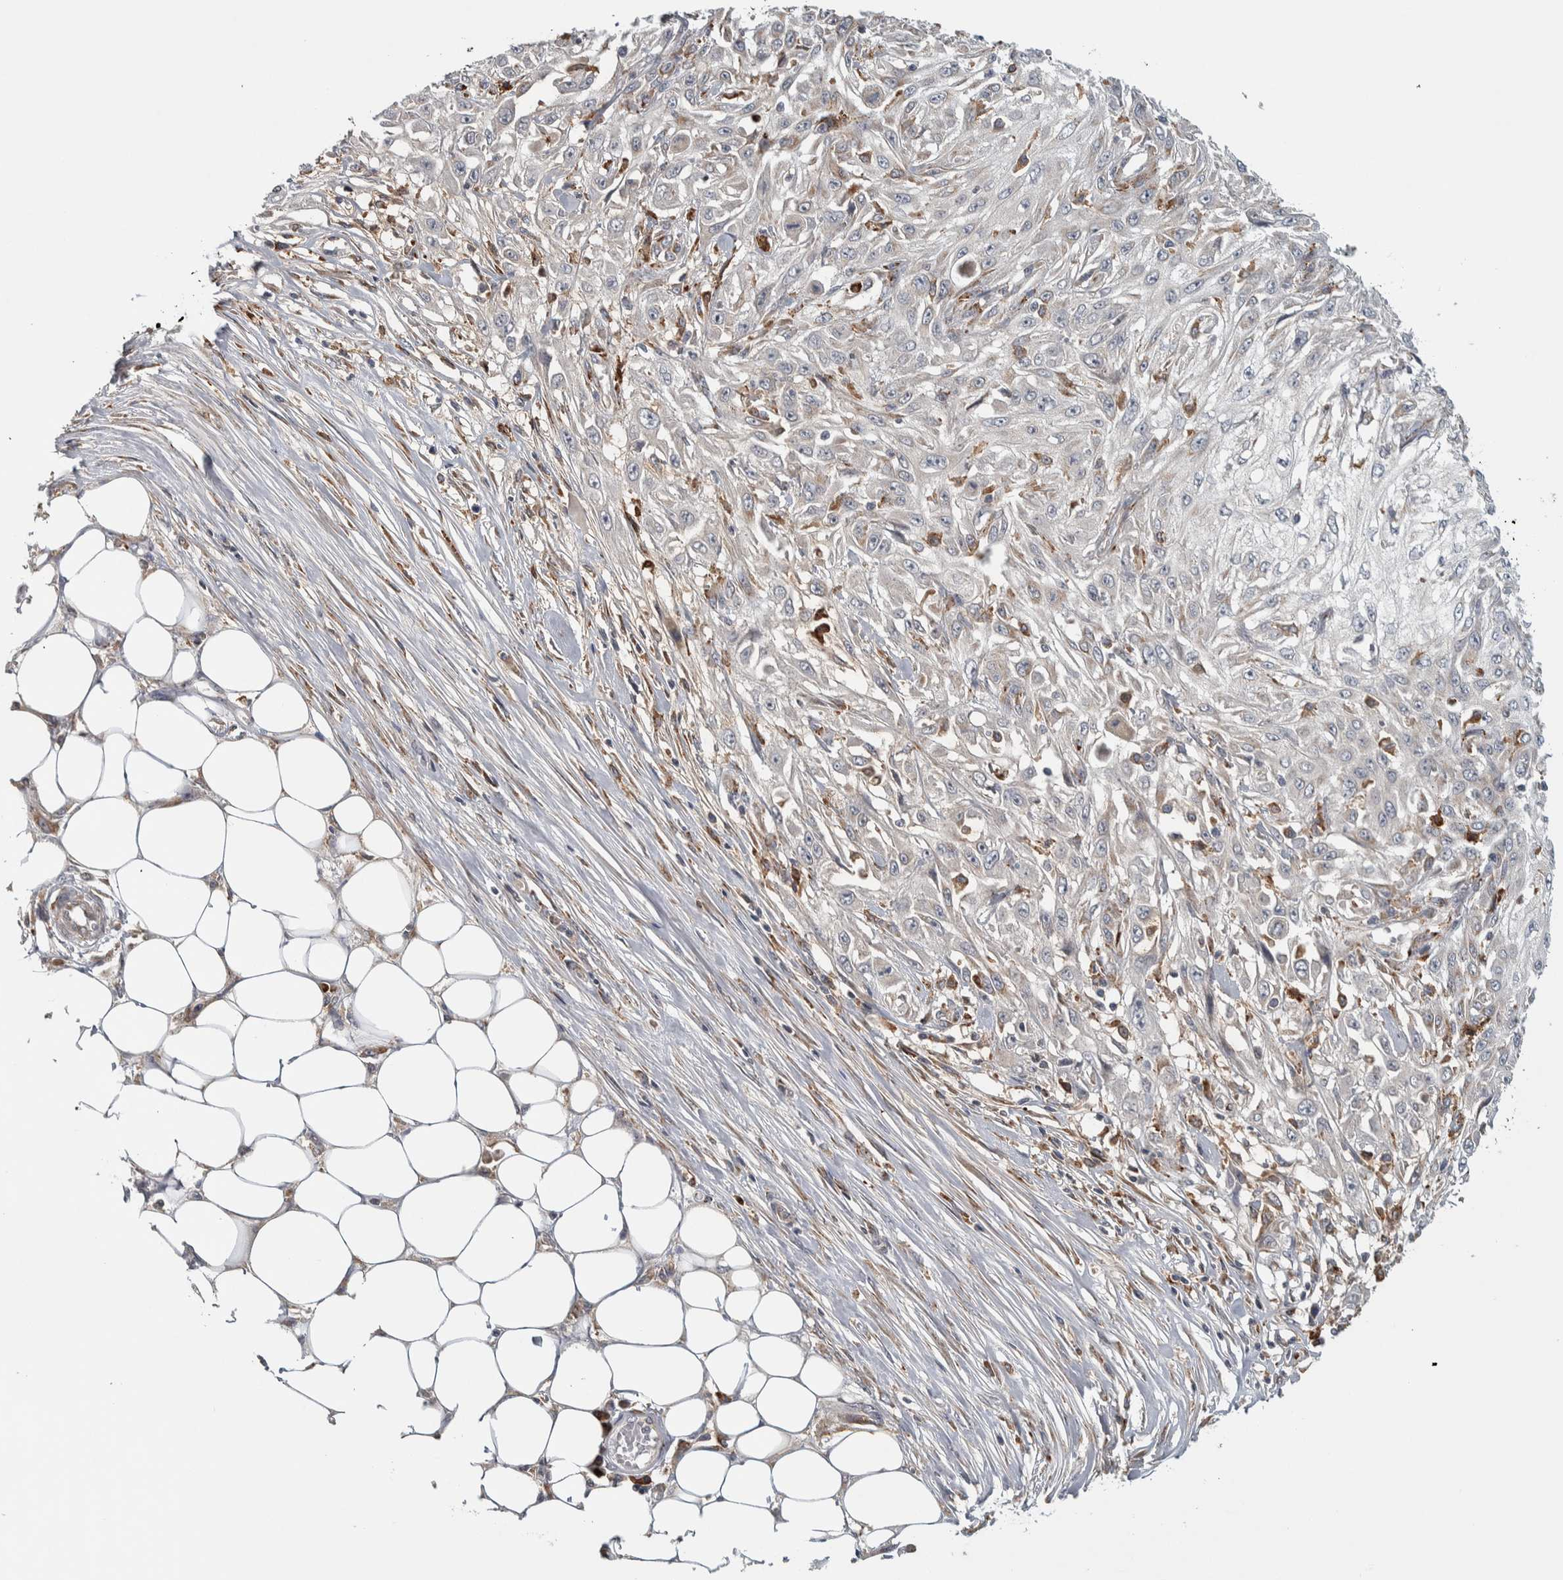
{"staining": {"intensity": "negative", "quantity": "none", "location": "none"}, "tissue": "skin cancer", "cell_type": "Tumor cells", "image_type": "cancer", "snomed": [{"axis": "morphology", "description": "Squamous cell carcinoma, NOS"}, {"axis": "morphology", "description": "Squamous cell carcinoma, metastatic, NOS"}, {"axis": "topography", "description": "Skin"}, {"axis": "topography", "description": "Lymph node"}], "caption": "Tumor cells are negative for protein expression in human skin cancer (metastatic squamous cell carcinoma).", "gene": "ADPRM", "patient": {"sex": "male", "age": 75}}